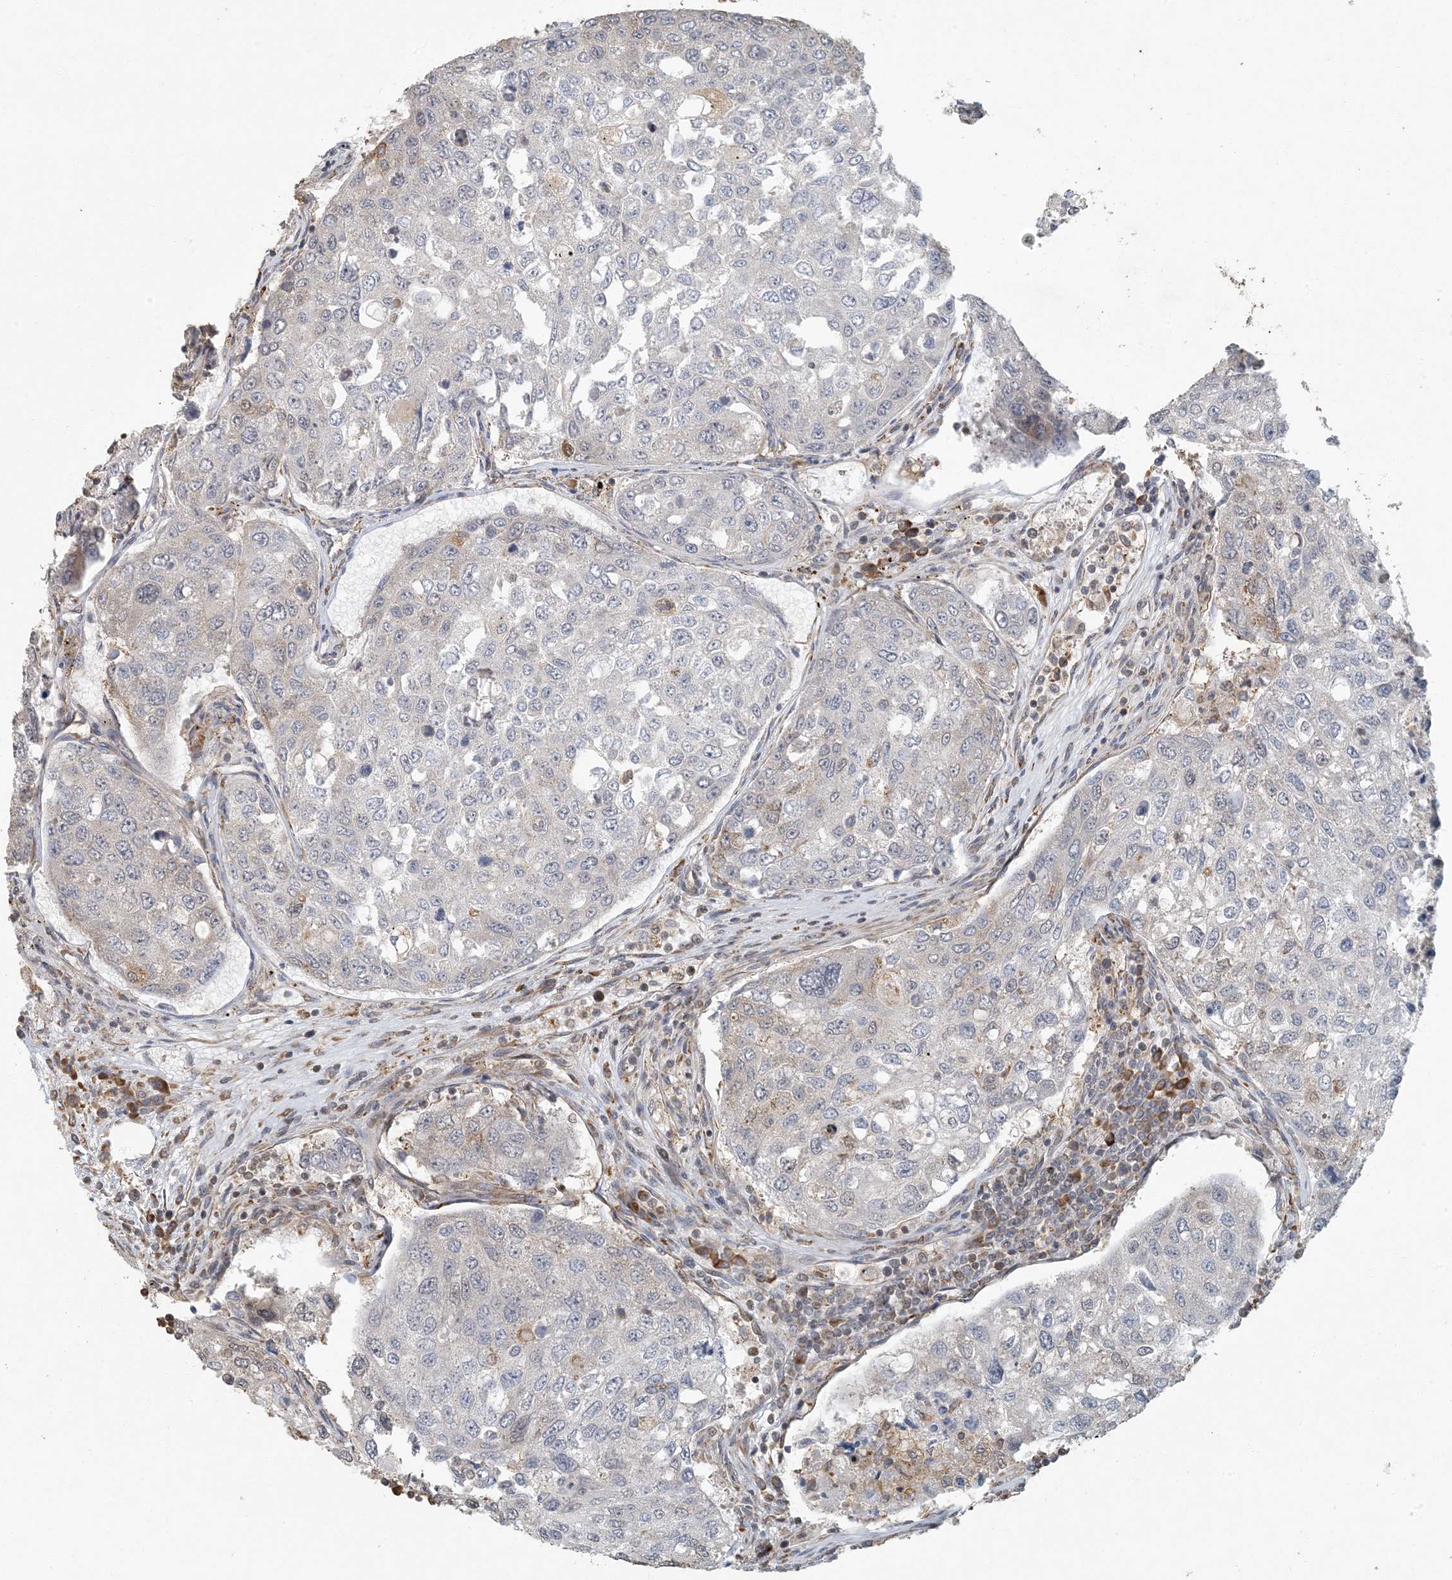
{"staining": {"intensity": "negative", "quantity": "none", "location": "none"}, "tissue": "urothelial cancer", "cell_type": "Tumor cells", "image_type": "cancer", "snomed": [{"axis": "morphology", "description": "Urothelial carcinoma, High grade"}, {"axis": "topography", "description": "Lymph node"}, {"axis": "topography", "description": "Urinary bladder"}], "caption": "Urothelial cancer stained for a protein using IHC displays no expression tumor cells.", "gene": "AK9", "patient": {"sex": "male", "age": 51}}